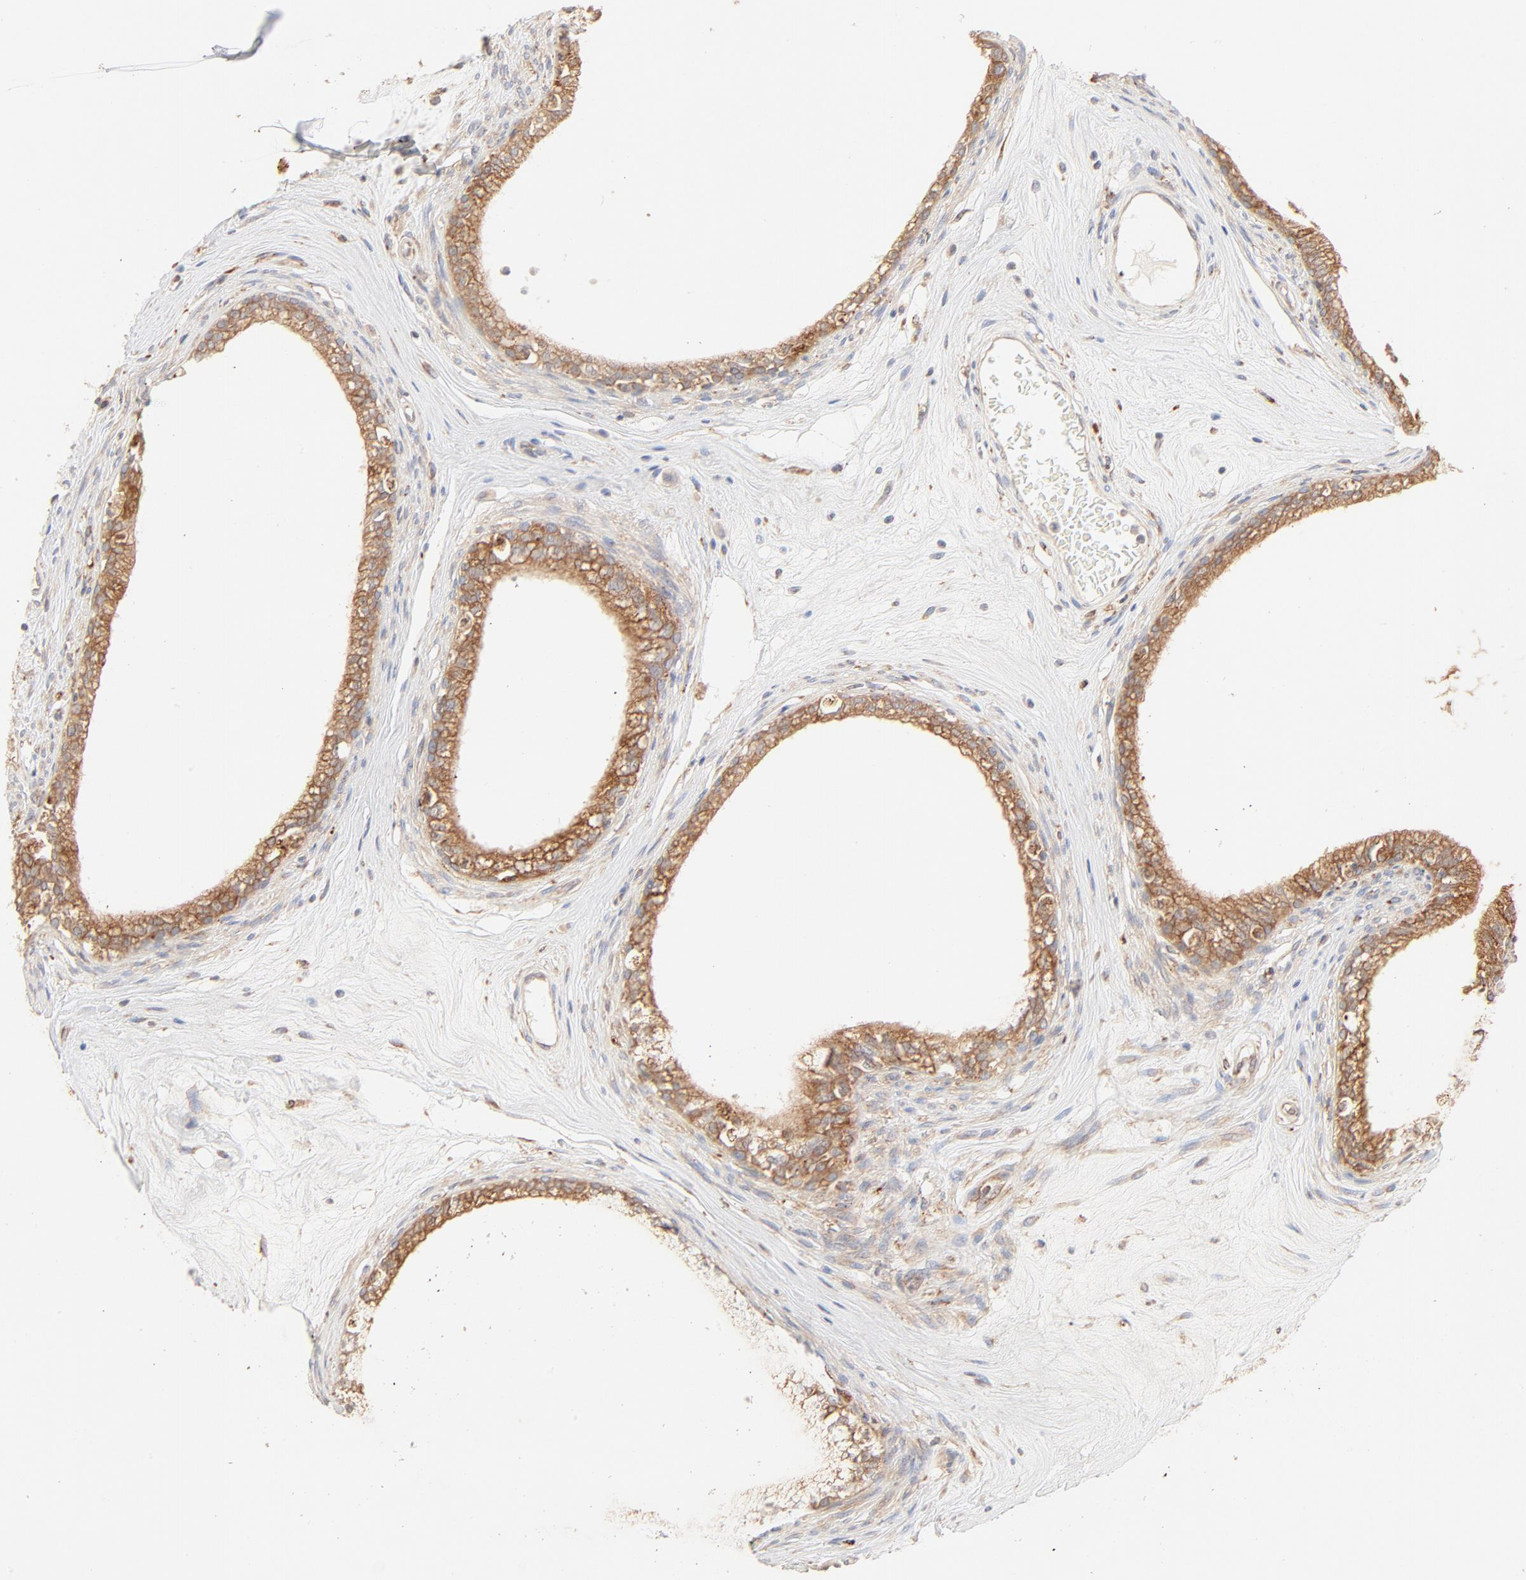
{"staining": {"intensity": "strong", "quantity": ">75%", "location": "cytoplasmic/membranous"}, "tissue": "epididymis", "cell_type": "Glandular cells", "image_type": "normal", "snomed": [{"axis": "morphology", "description": "Normal tissue, NOS"}, {"axis": "morphology", "description": "Inflammation, NOS"}, {"axis": "topography", "description": "Epididymis"}], "caption": "Strong cytoplasmic/membranous staining for a protein is appreciated in about >75% of glandular cells of benign epididymis using immunohistochemistry.", "gene": "PARP12", "patient": {"sex": "male", "age": 84}}